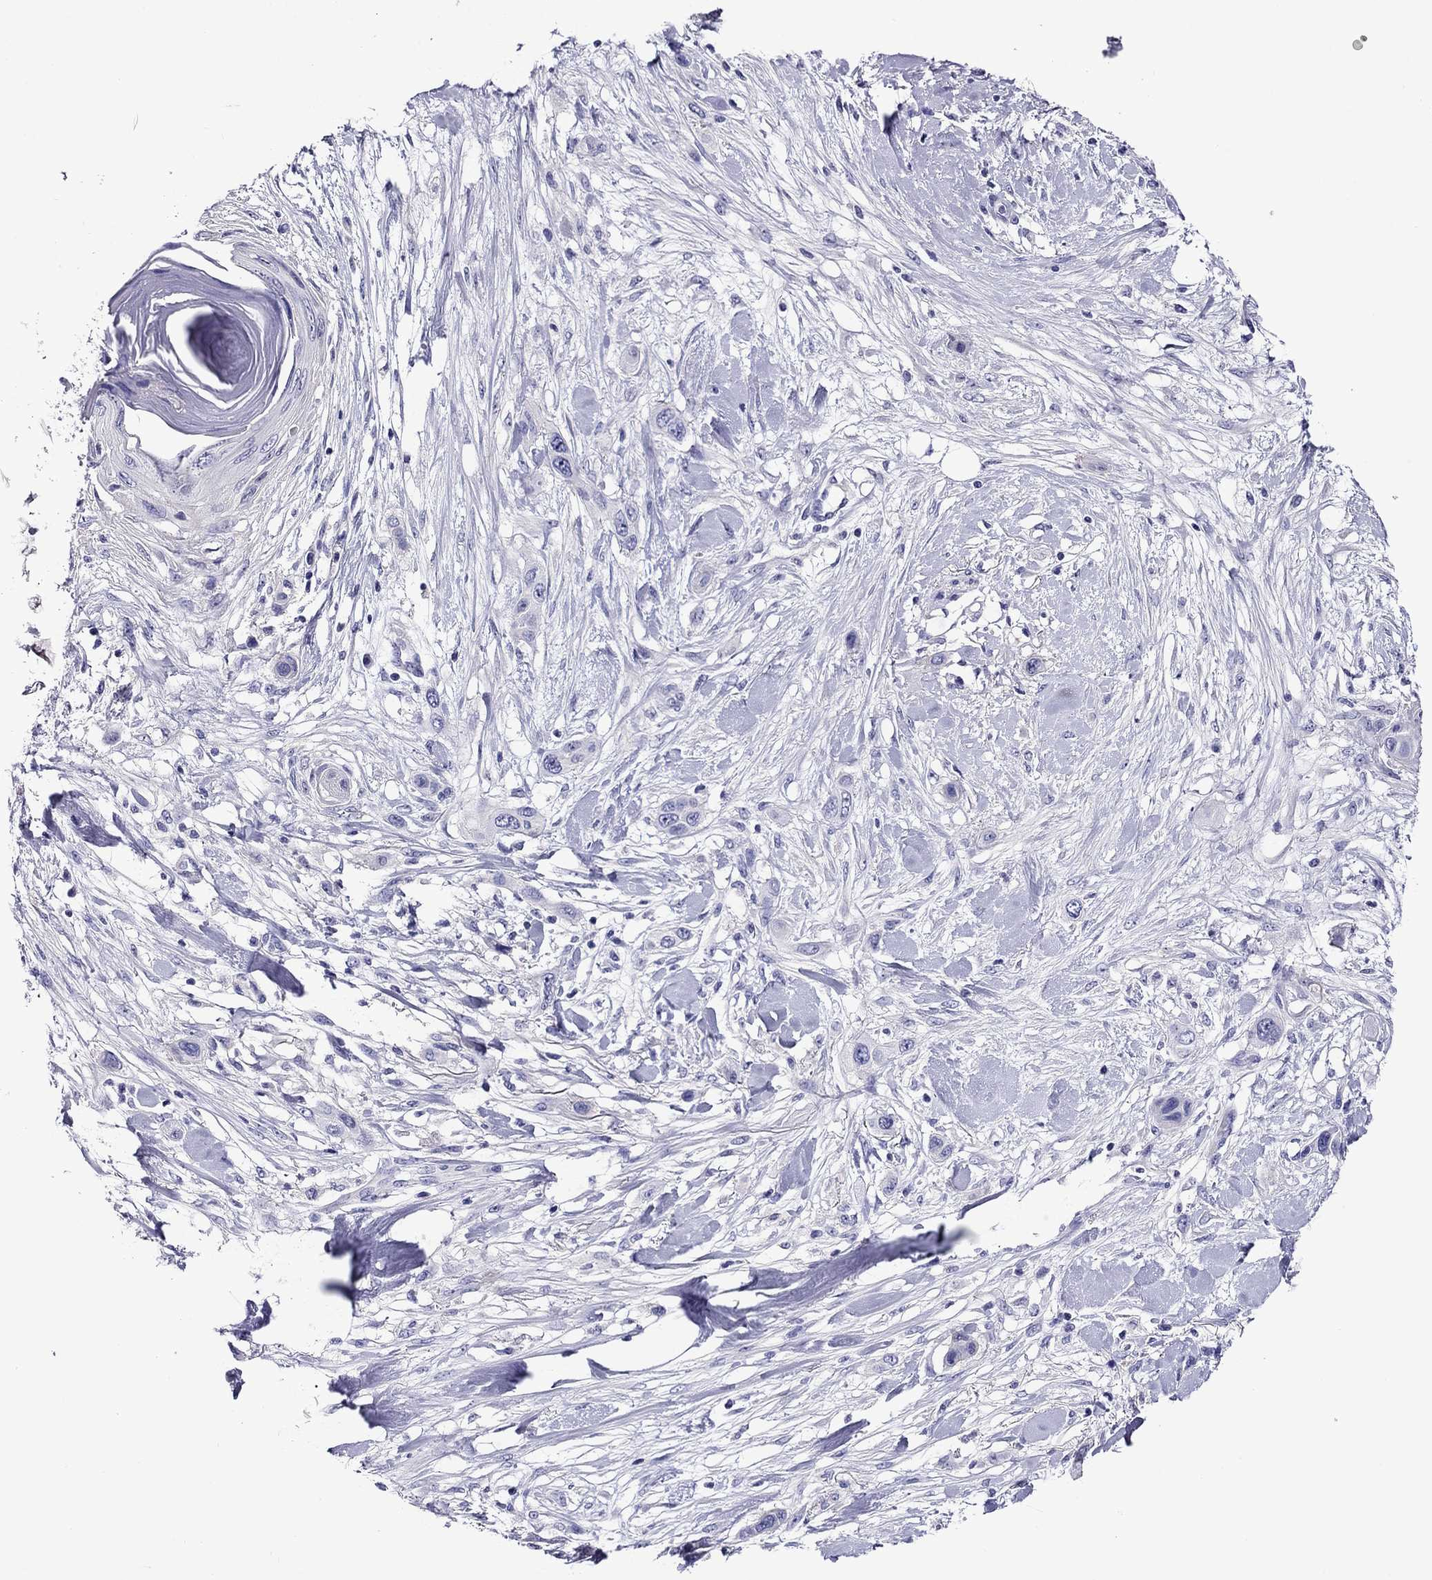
{"staining": {"intensity": "negative", "quantity": "none", "location": "none"}, "tissue": "skin cancer", "cell_type": "Tumor cells", "image_type": "cancer", "snomed": [{"axis": "morphology", "description": "Squamous cell carcinoma, NOS"}, {"axis": "topography", "description": "Skin"}], "caption": "Immunohistochemistry (IHC) image of squamous cell carcinoma (skin) stained for a protein (brown), which exhibits no staining in tumor cells.", "gene": "SCG2", "patient": {"sex": "male", "age": 79}}